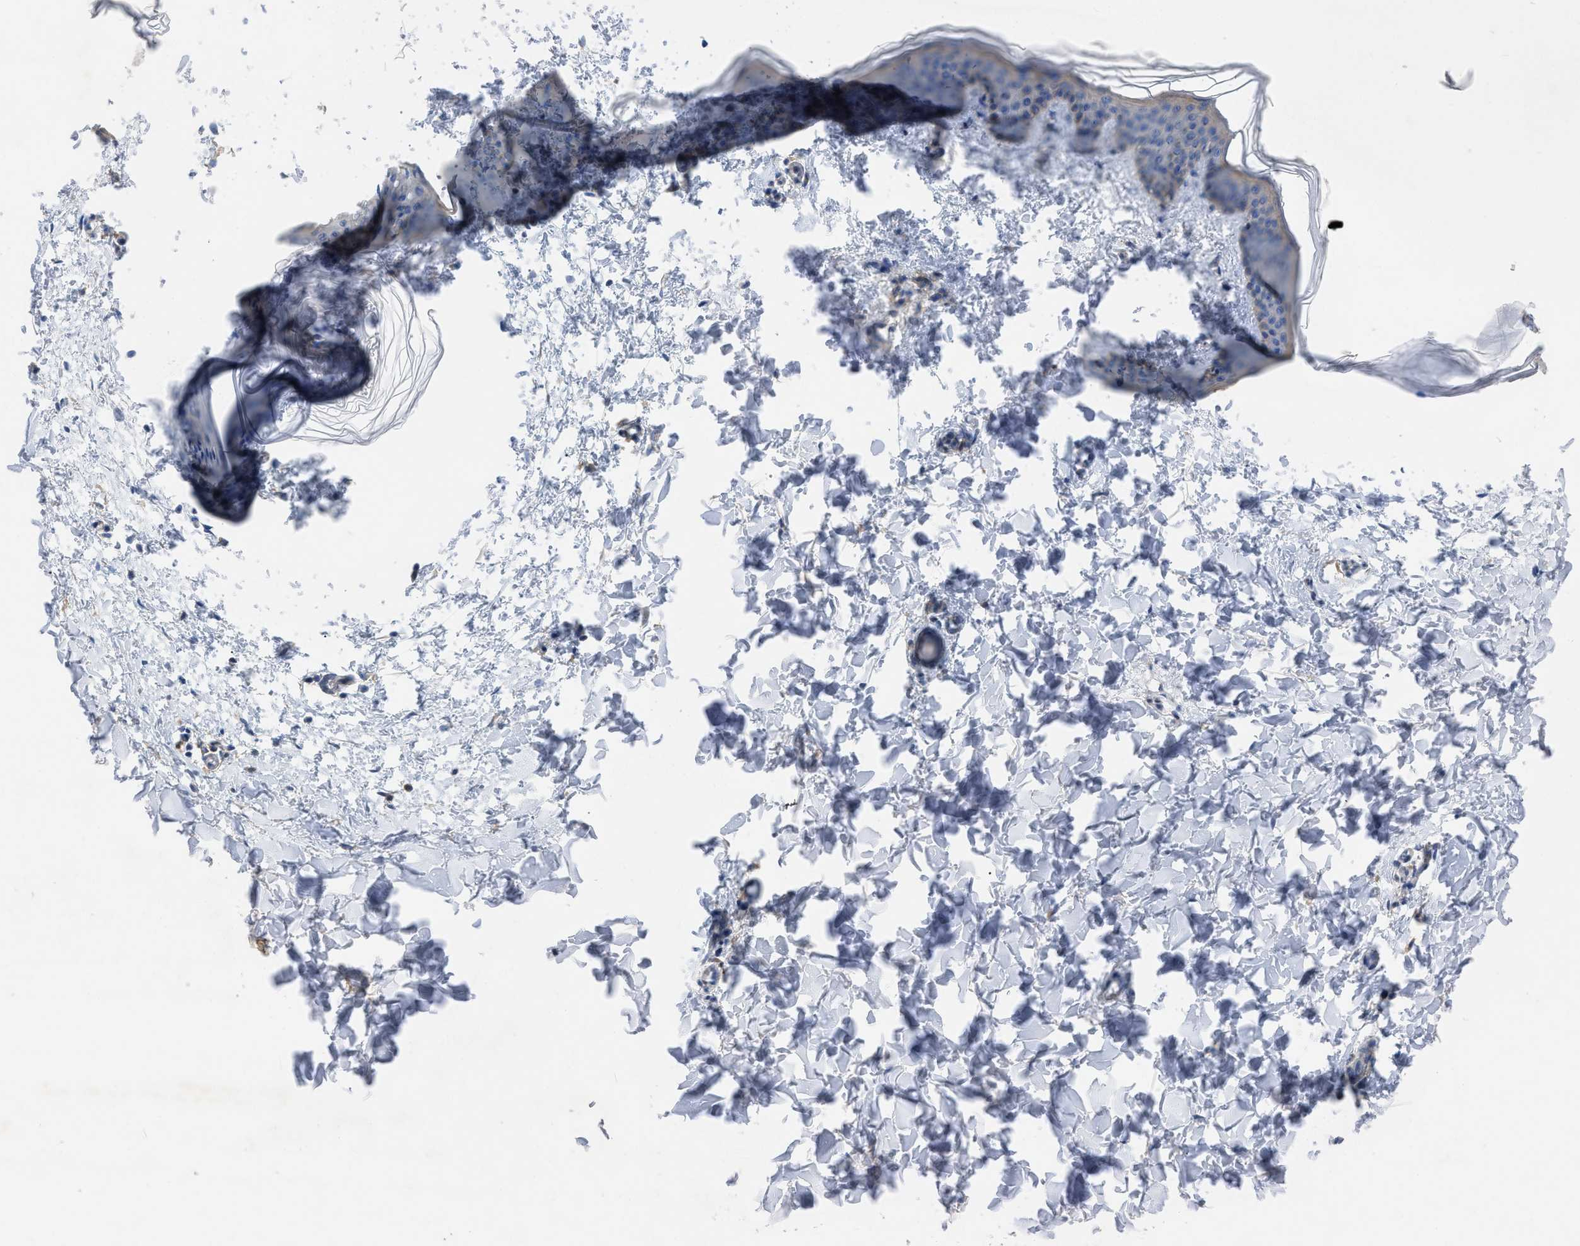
{"staining": {"intensity": "negative", "quantity": "none", "location": "none"}, "tissue": "skin", "cell_type": "Fibroblasts", "image_type": "normal", "snomed": [{"axis": "morphology", "description": "Normal tissue, NOS"}, {"axis": "topography", "description": "Skin"}], "caption": "The micrograph reveals no staining of fibroblasts in benign skin. (DAB immunohistochemistry visualized using brightfield microscopy, high magnification).", "gene": "TMEM131", "patient": {"sex": "female", "age": 17}}